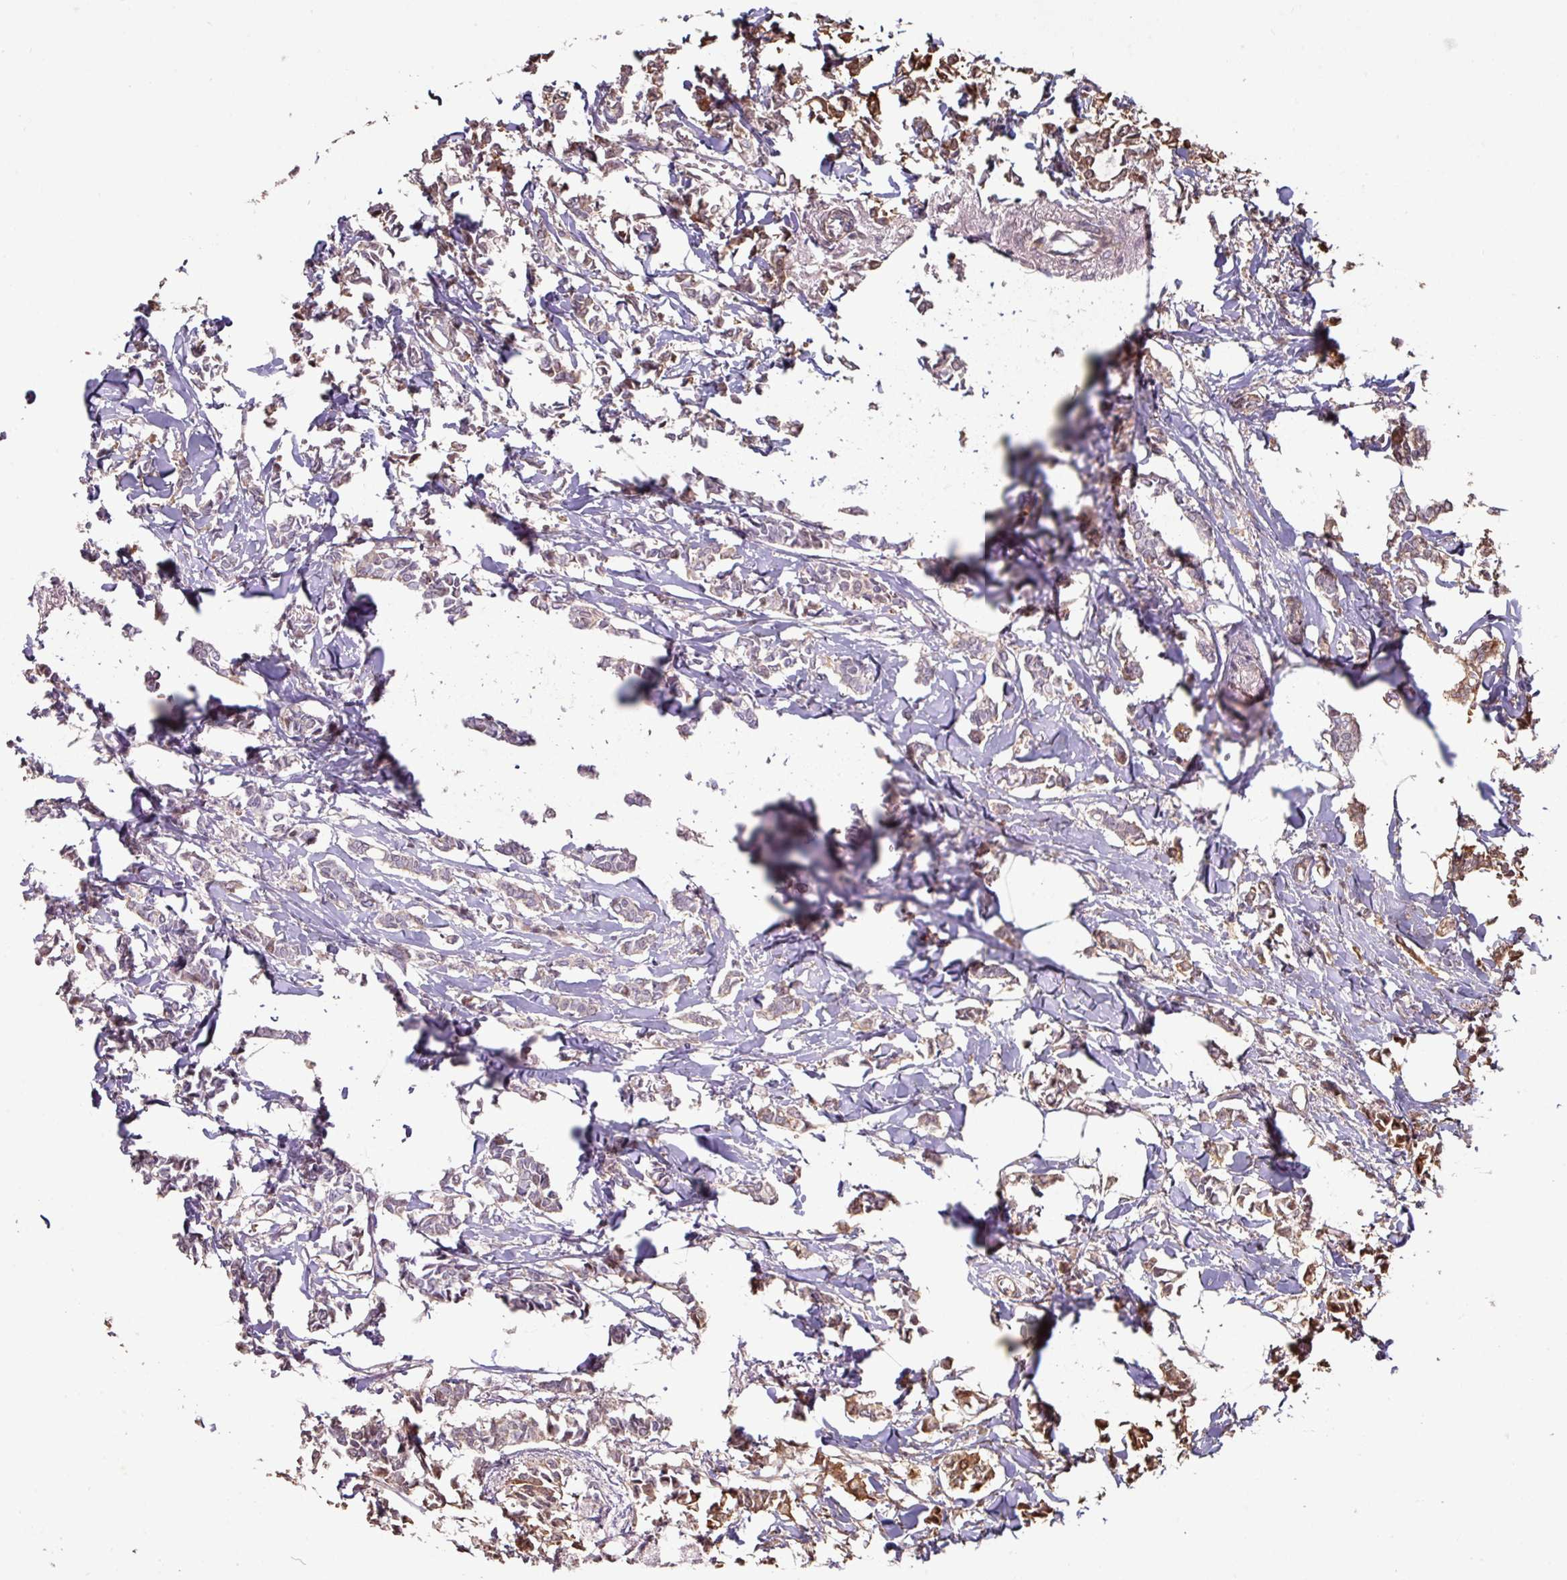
{"staining": {"intensity": "moderate", "quantity": "25%-75%", "location": "cytoplasmic/membranous"}, "tissue": "breast cancer", "cell_type": "Tumor cells", "image_type": "cancer", "snomed": [{"axis": "morphology", "description": "Duct carcinoma"}, {"axis": "topography", "description": "Breast"}], "caption": "Protein analysis of breast invasive ductal carcinoma tissue shows moderate cytoplasmic/membranous staining in approximately 25%-75% of tumor cells.", "gene": "OR2D3", "patient": {"sex": "female", "age": 41}}